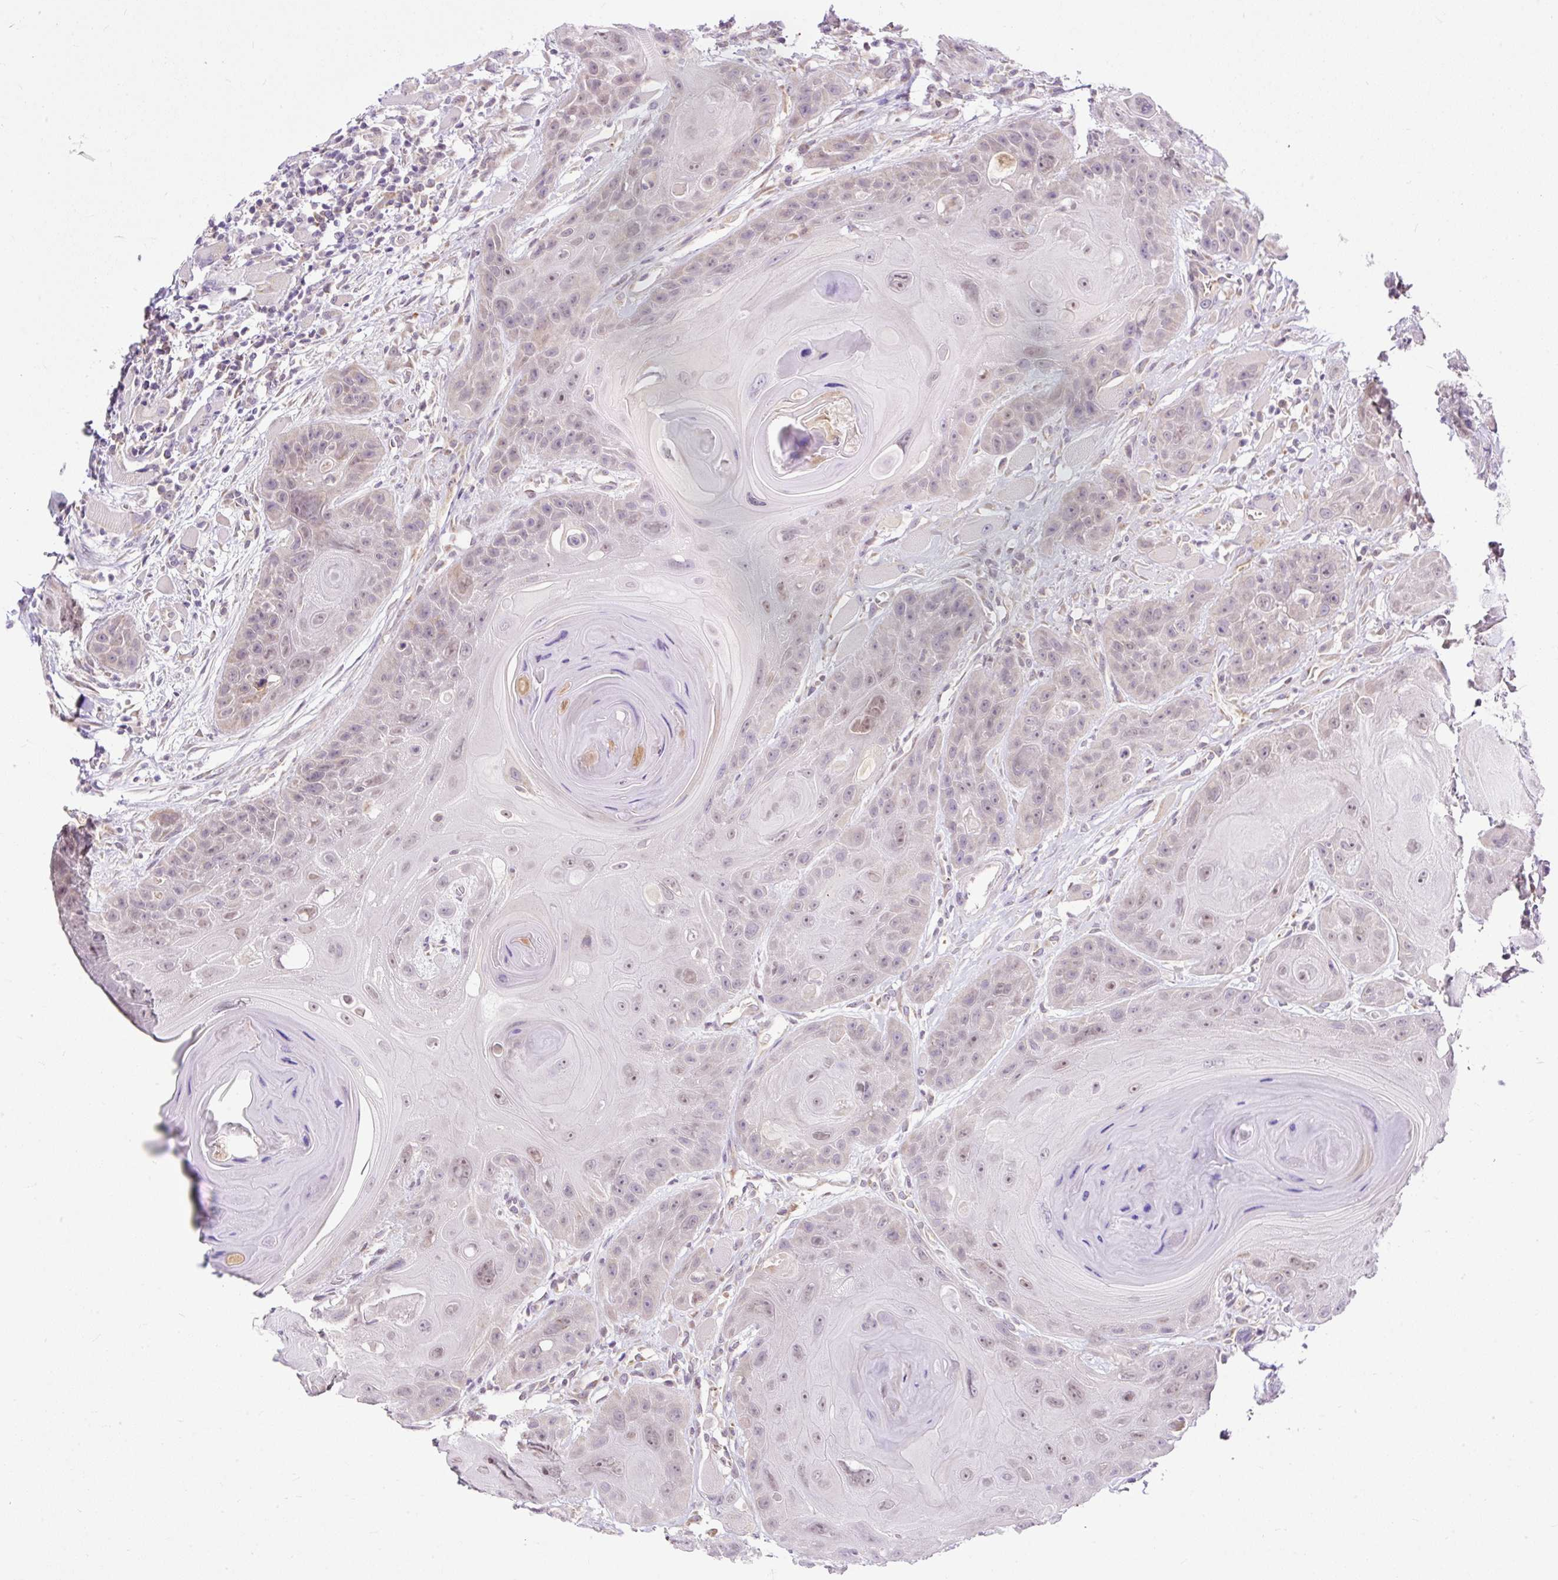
{"staining": {"intensity": "negative", "quantity": "none", "location": "none"}, "tissue": "head and neck cancer", "cell_type": "Tumor cells", "image_type": "cancer", "snomed": [{"axis": "morphology", "description": "Squamous cell carcinoma, NOS"}, {"axis": "topography", "description": "Head-Neck"}], "caption": "Head and neck cancer was stained to show a protein in brown. There is no significant positivity in tumor cells. (DAB (3,3'-diaminobenzidine) immunohistochemistry, high magnification).", "gene": "FMC1", "patient": {"sex": "female", "age": 59}}